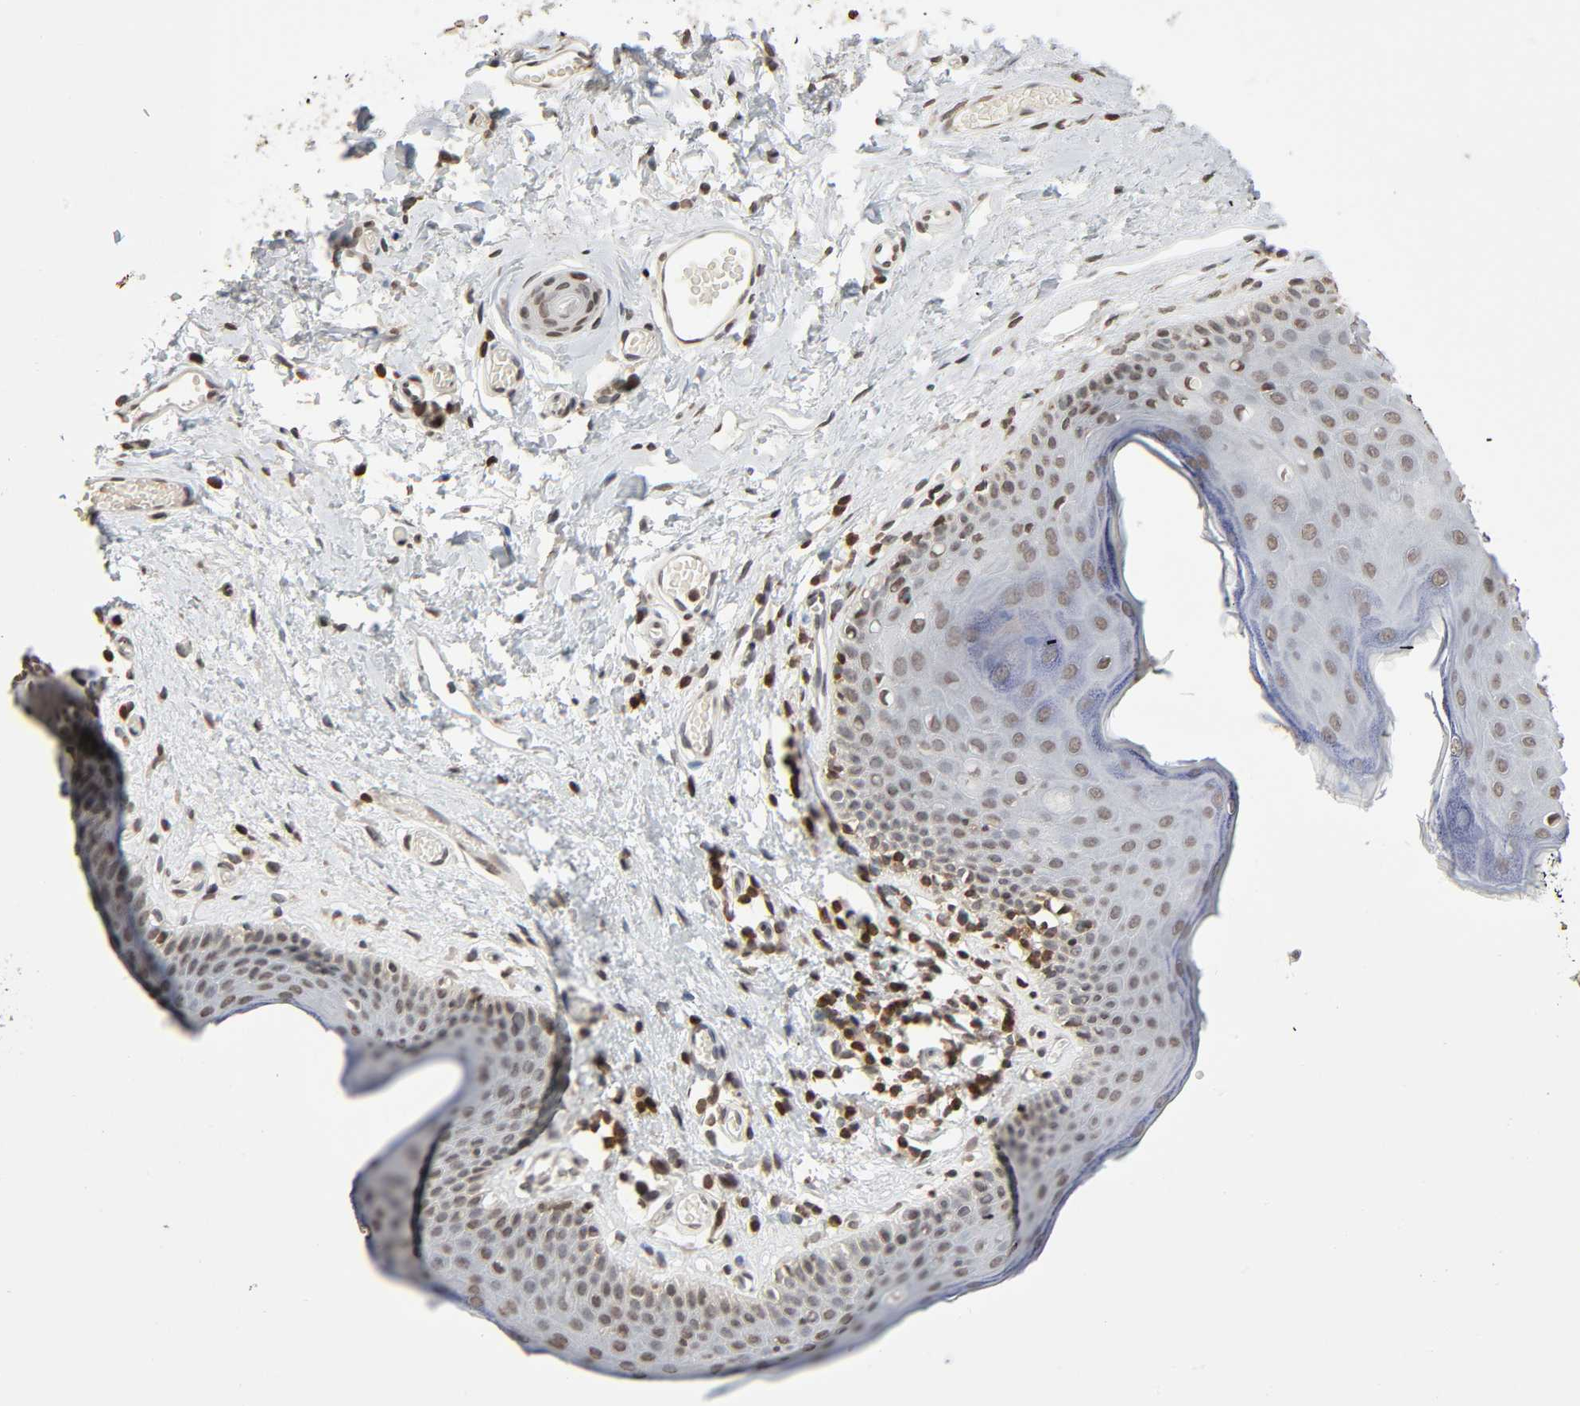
{"staining": {"intensity": "weak", "quantity": ">75%", "location": "nuclear"}, "tissue": "skin", "cell_type": "Epidermal cells", "image_type": "normal", "snomed": [{"axis": "morphology", "description": "Normal tissue, NOS"}, {"axis": "morphology", "description": "Inflammation, NOS"}, {"axis": "topography", "description": "Vulva"}], "caption": "Immunohistochemical staining of benign human skin displays low levels of weak nuclear expression in about >75% of epidermal cells. (IHC, brightfield microscopy, high magnification).", "gene": "STK4", "patient": {"sex": "female", "age": 84}}